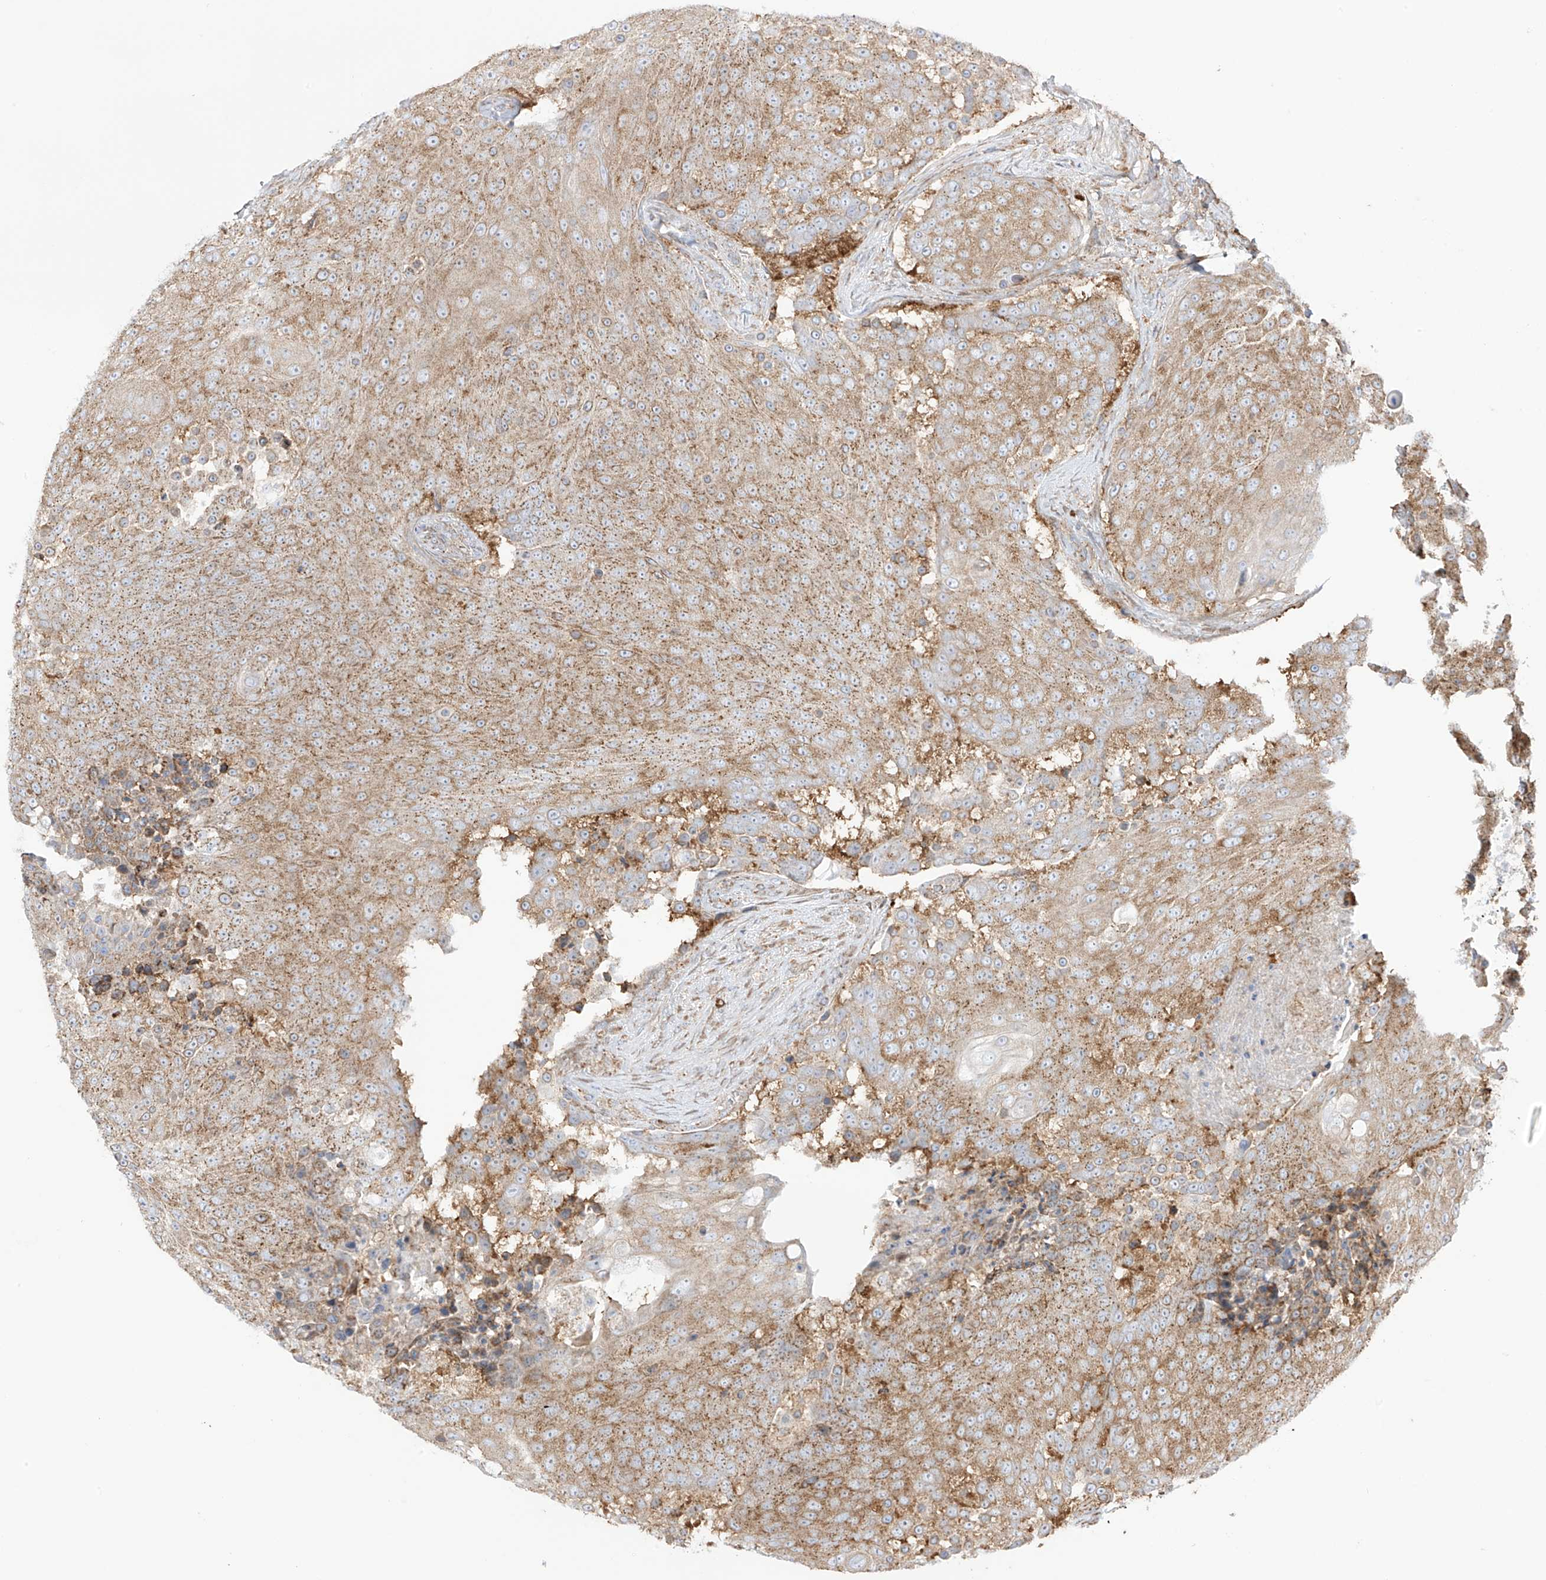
{"staining": {"intensity": "strong", "quantity": ">75%", "location": "cytoplasmic/membranous"}, "tissue": "urothelial cancer", "cell_type": "Tumor cells", "image_type": "cancer", "snomed": [{"axis": "morphology", "description": "Urothelial carcinoma, High grade"}, {"axis": "topography", "description": "Urinary bladder"}], "caption": "Urothelial carcinoma (high-grade) tissue demonstrates strong cytoplasmic/membranous positivity in about >75% of tumor cells, visualized by immunohistochemistry.", "gene": "XKR3", "patient": {"sex": "female", "age": 63}}